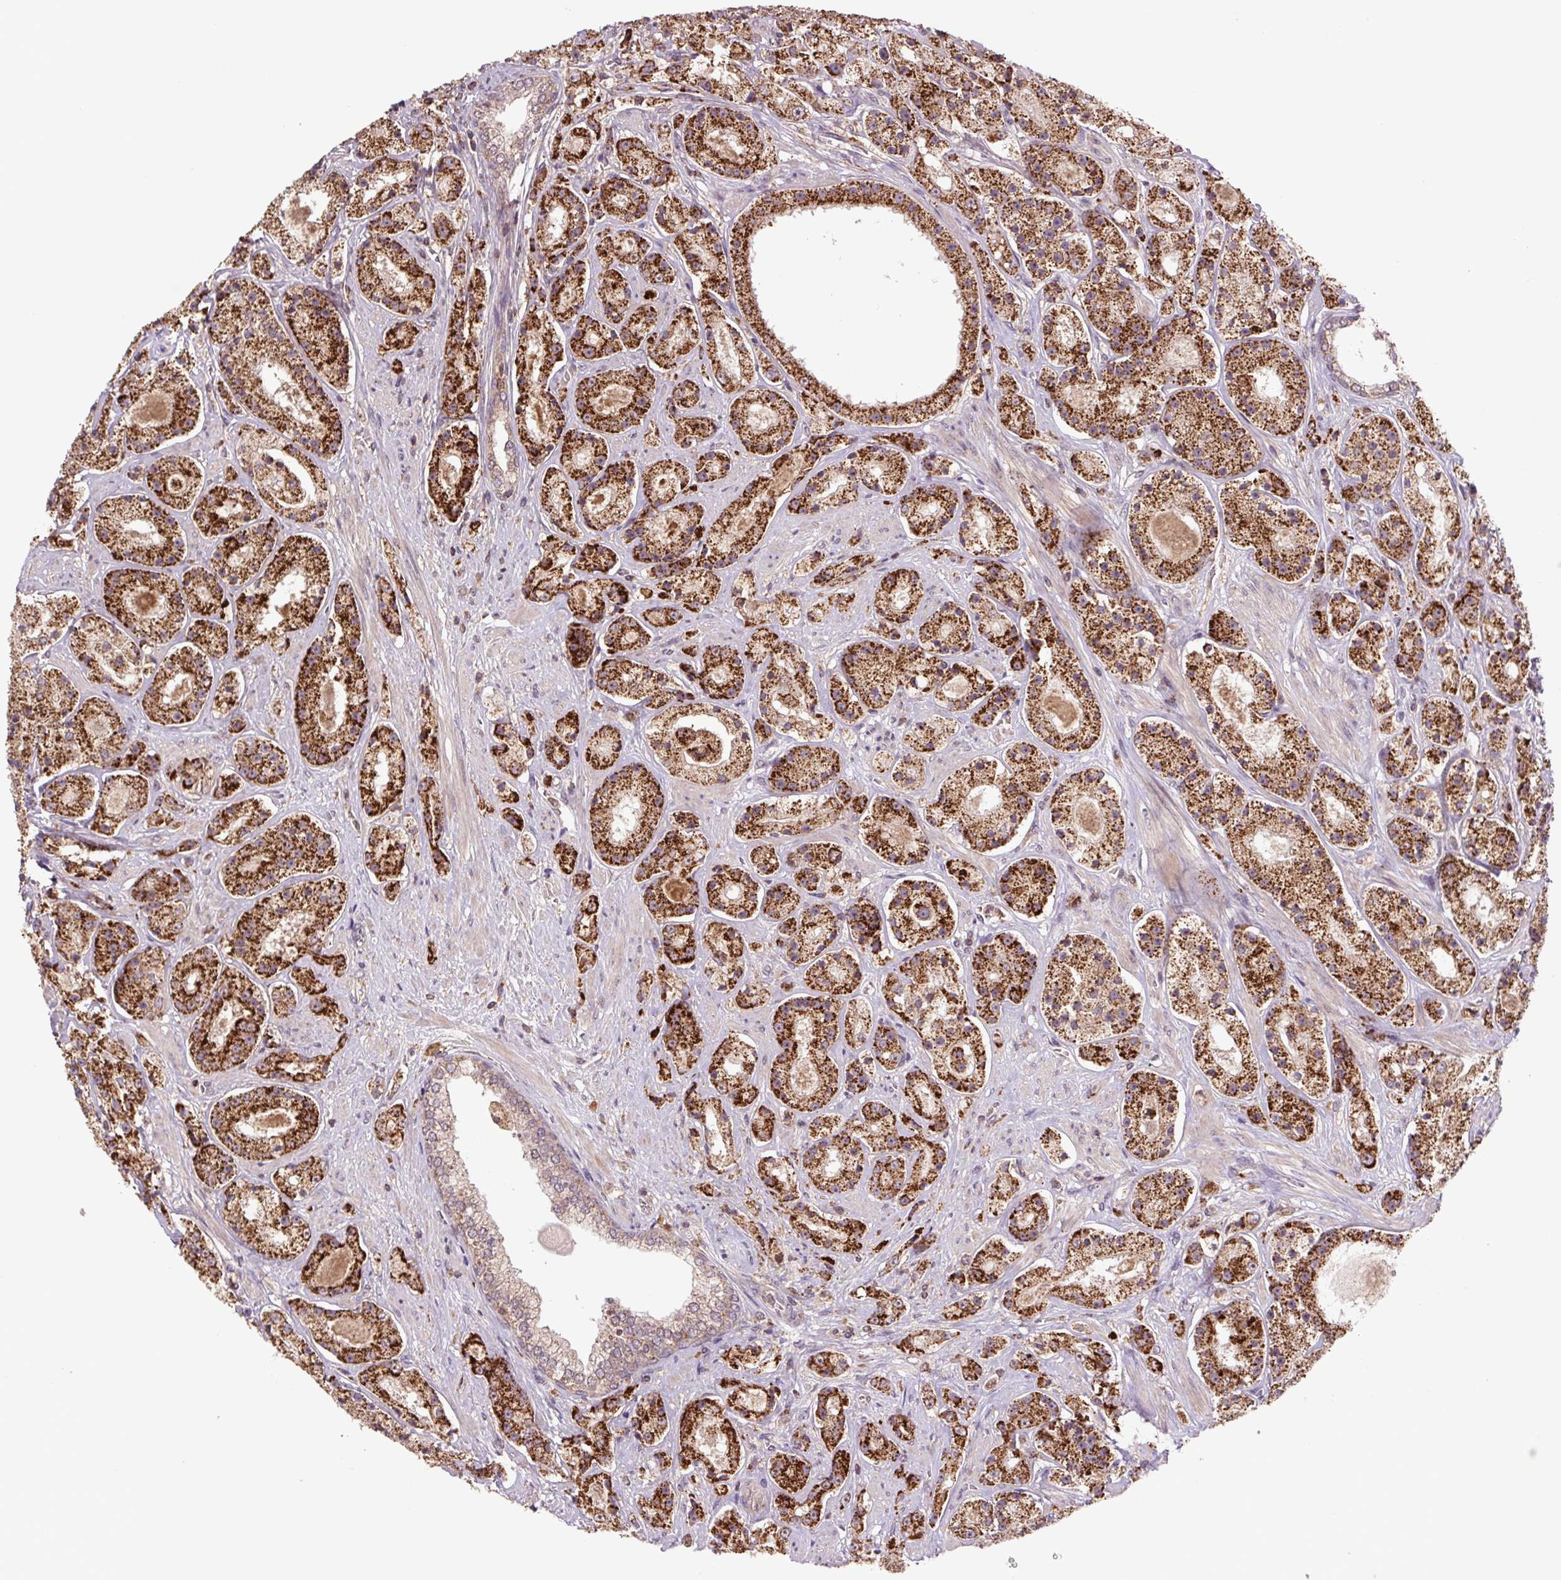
{"staining": {"intensity": "strong", "quantity": ">75%", "location": "cytoplasmic/membranous"}, "tissue": "prostate cancer", "cell_type": "Tumor cells", "image_type": "cancer", "snomed": [{"axis": "morphology", "description": "Adenocarcinoma, High grade"}, {"axis": "topography", "description": "Prostate"}], "caption": "Protein expression analysis of prostate cancer exhibits strong cytoplasmic/membranous staining in approximately >75% of tumor cells. (Brightfield microscopy of DAB IHC at high magnification).", "gene": "TMEM160", "patient": {"sex": "male", "age": 67}}